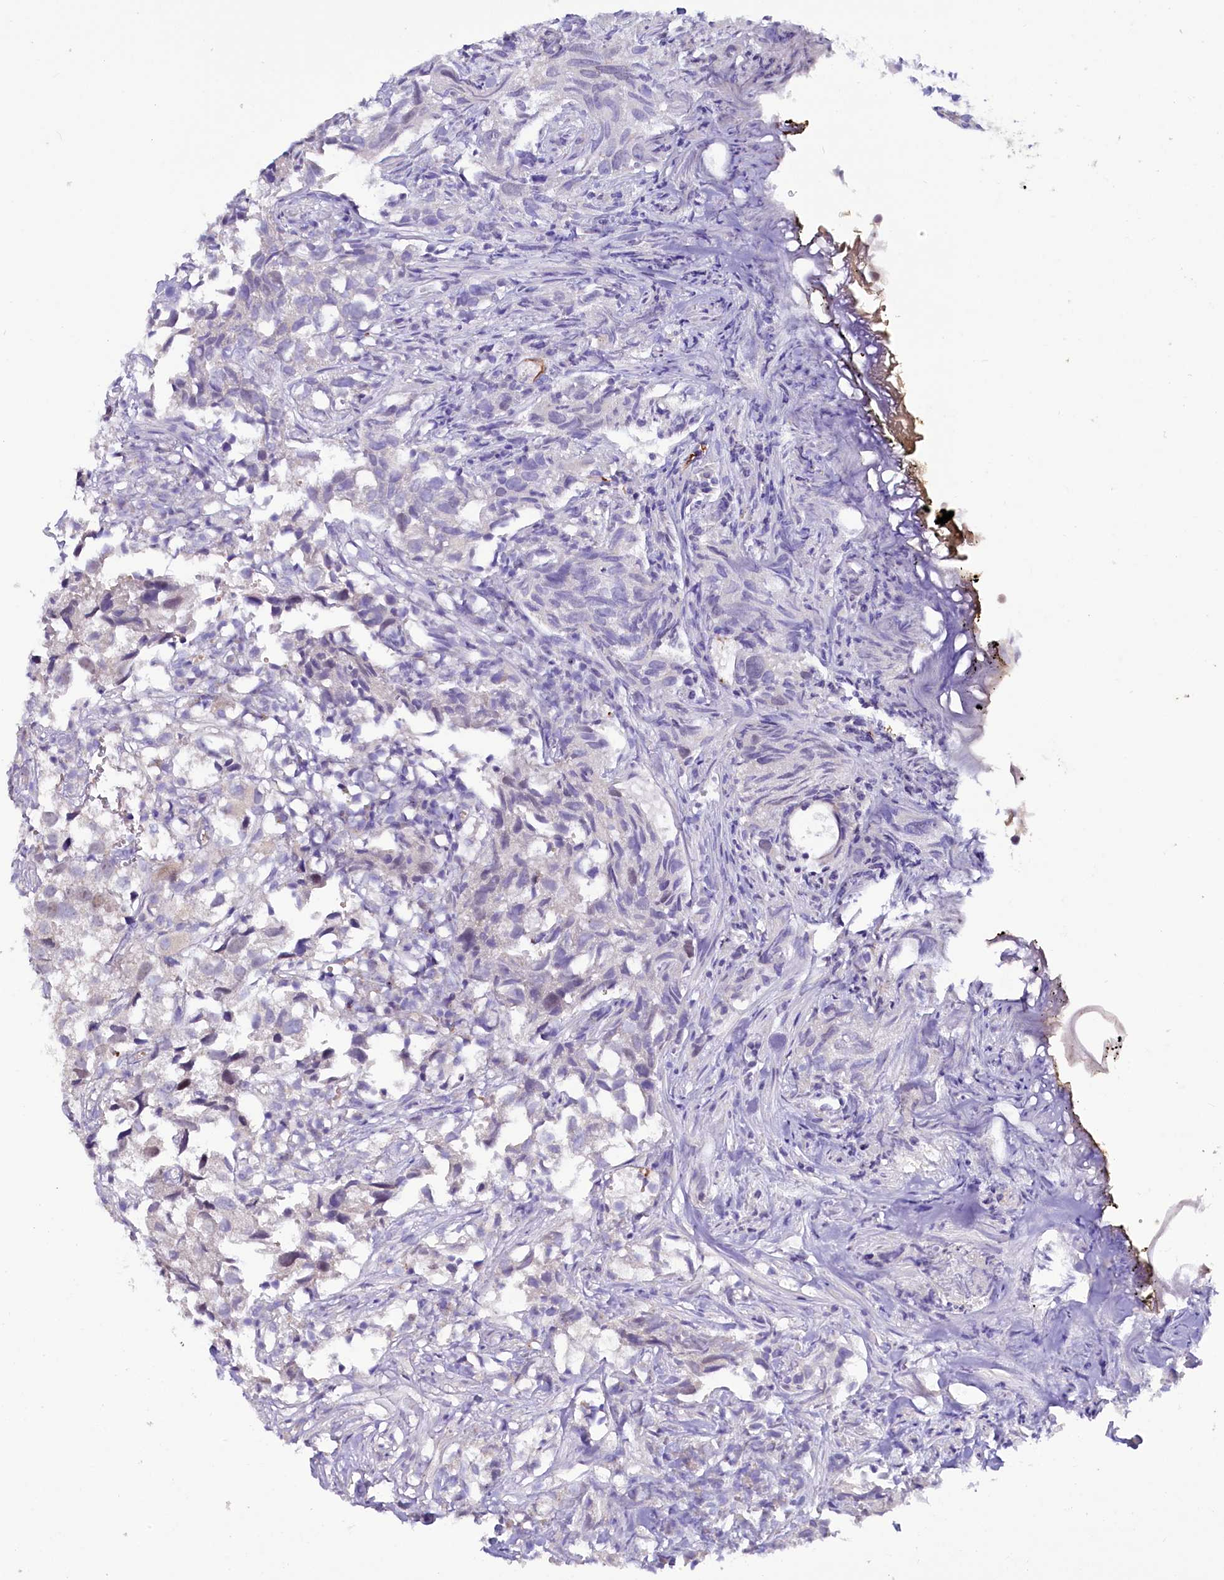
{"staining": {"intensity": "negative", "quantity": "none", "location": "none"}, "tissue": "urothelial cancer", "cell_type": "Tumor cells", "image_type": "cancer", "snomed": [{"axis": "morphology", "description": "Urothelial carcinoma, High grade"}, {"axis": "topography", "description": "Urinary bladder"}], "caption": "High power microscopy histopathology image of an immunohistochemistry micrograph of urothelial cancer, revealing no significant expression in tumor cells.", "gene": "FAM111B", "patient": {"sex": "female", "age": 75}}